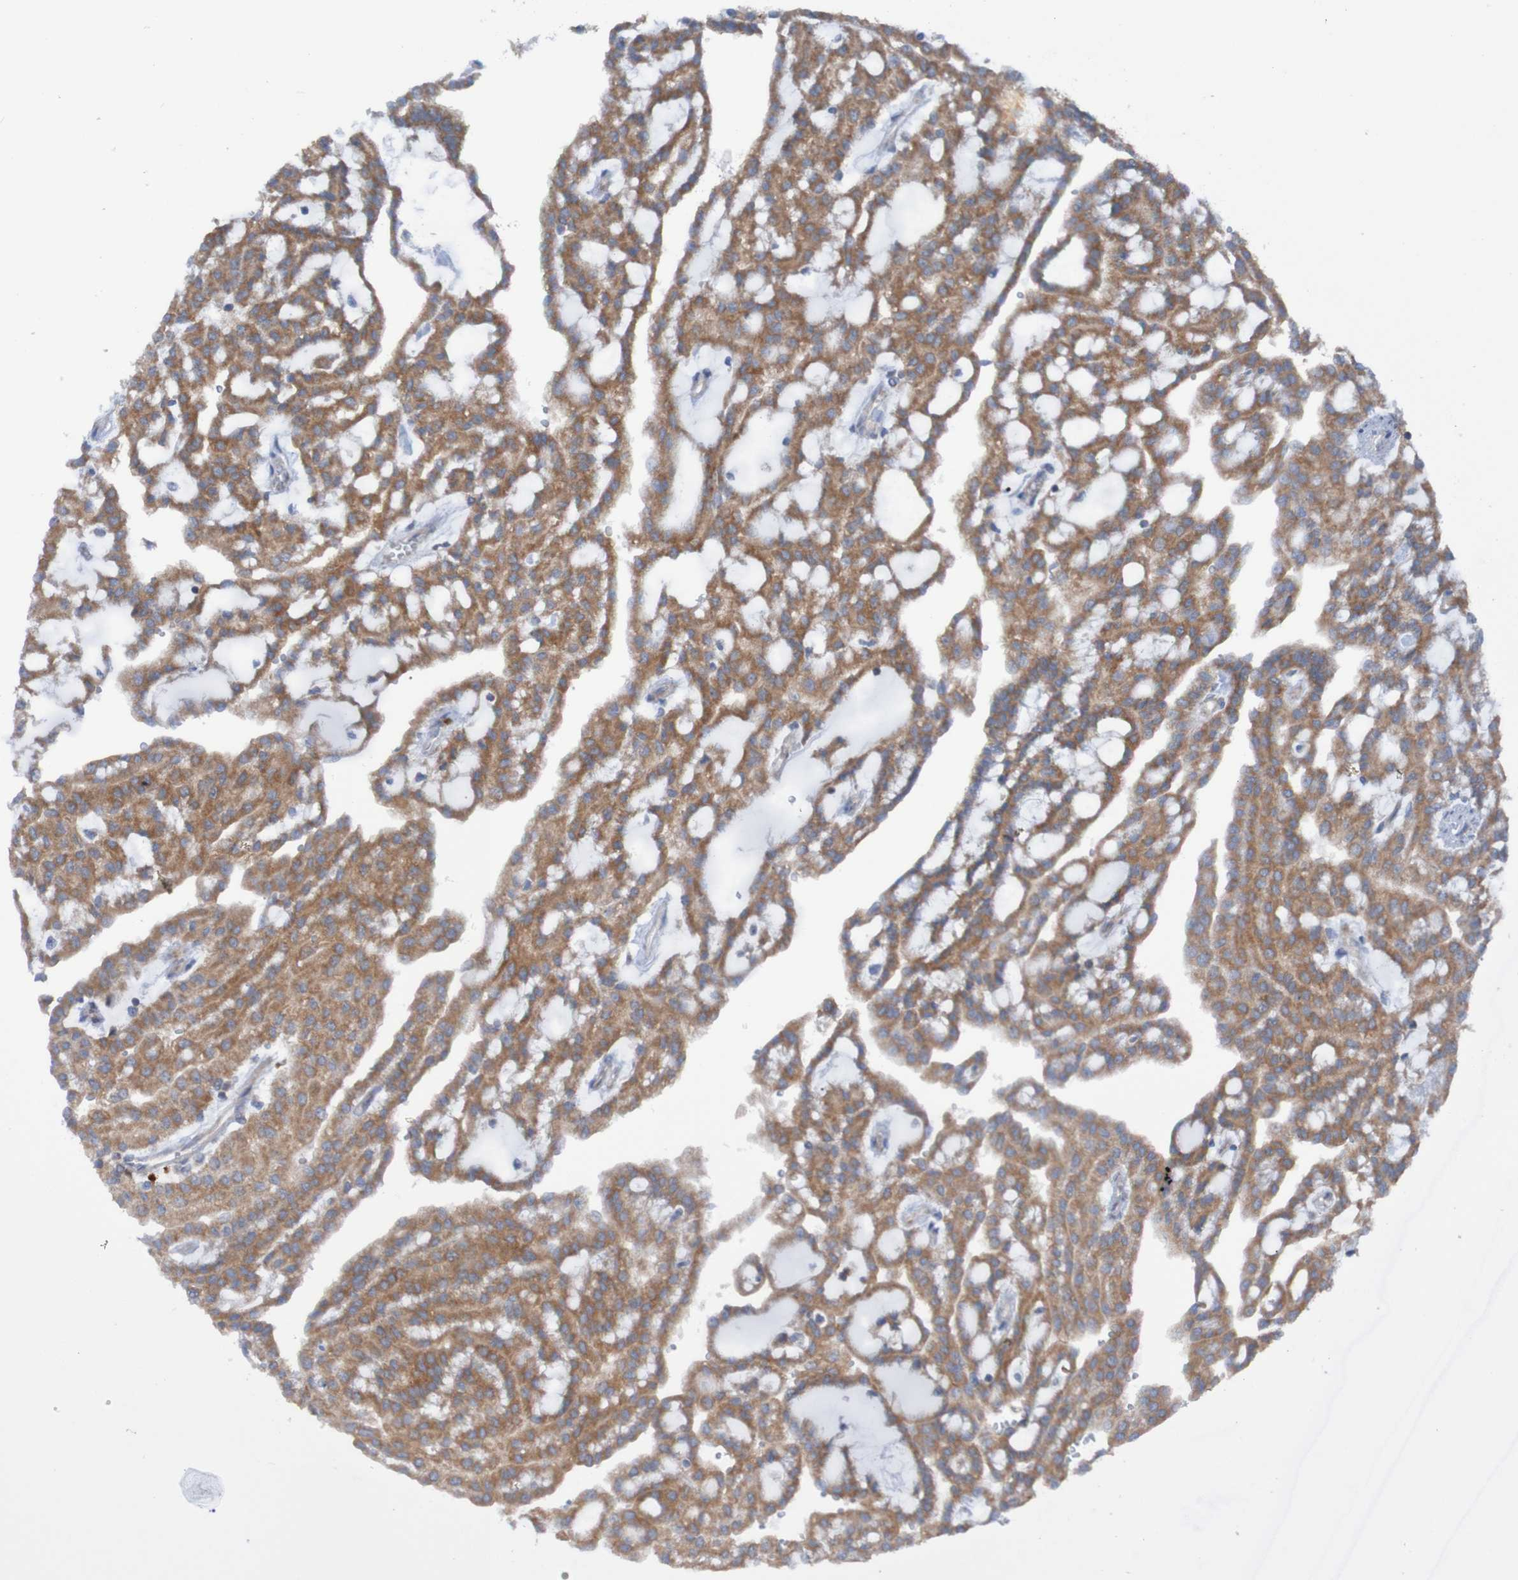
{"staining": {"intensity": "moderate", "quantity": ">75%", "location": "cytoplasmic/membranous"}, "tissue": "renal cancer", "cell_type": "Tumor cells", "image_type": "cancer", "snomed": [{"axis": "morphology", "description": "Adenocarcinoma, NOS"}, {"axis": "topography", "description": "Kidney"}], "caption": "Human adenocarcinoma (renal) stained with a brown dye displays moderate cytoplasmic/membranous positive expression in approximately >75% of tumor cells.", "gene": "PARP4", "patient": {"sex": "male", "age": 63}}